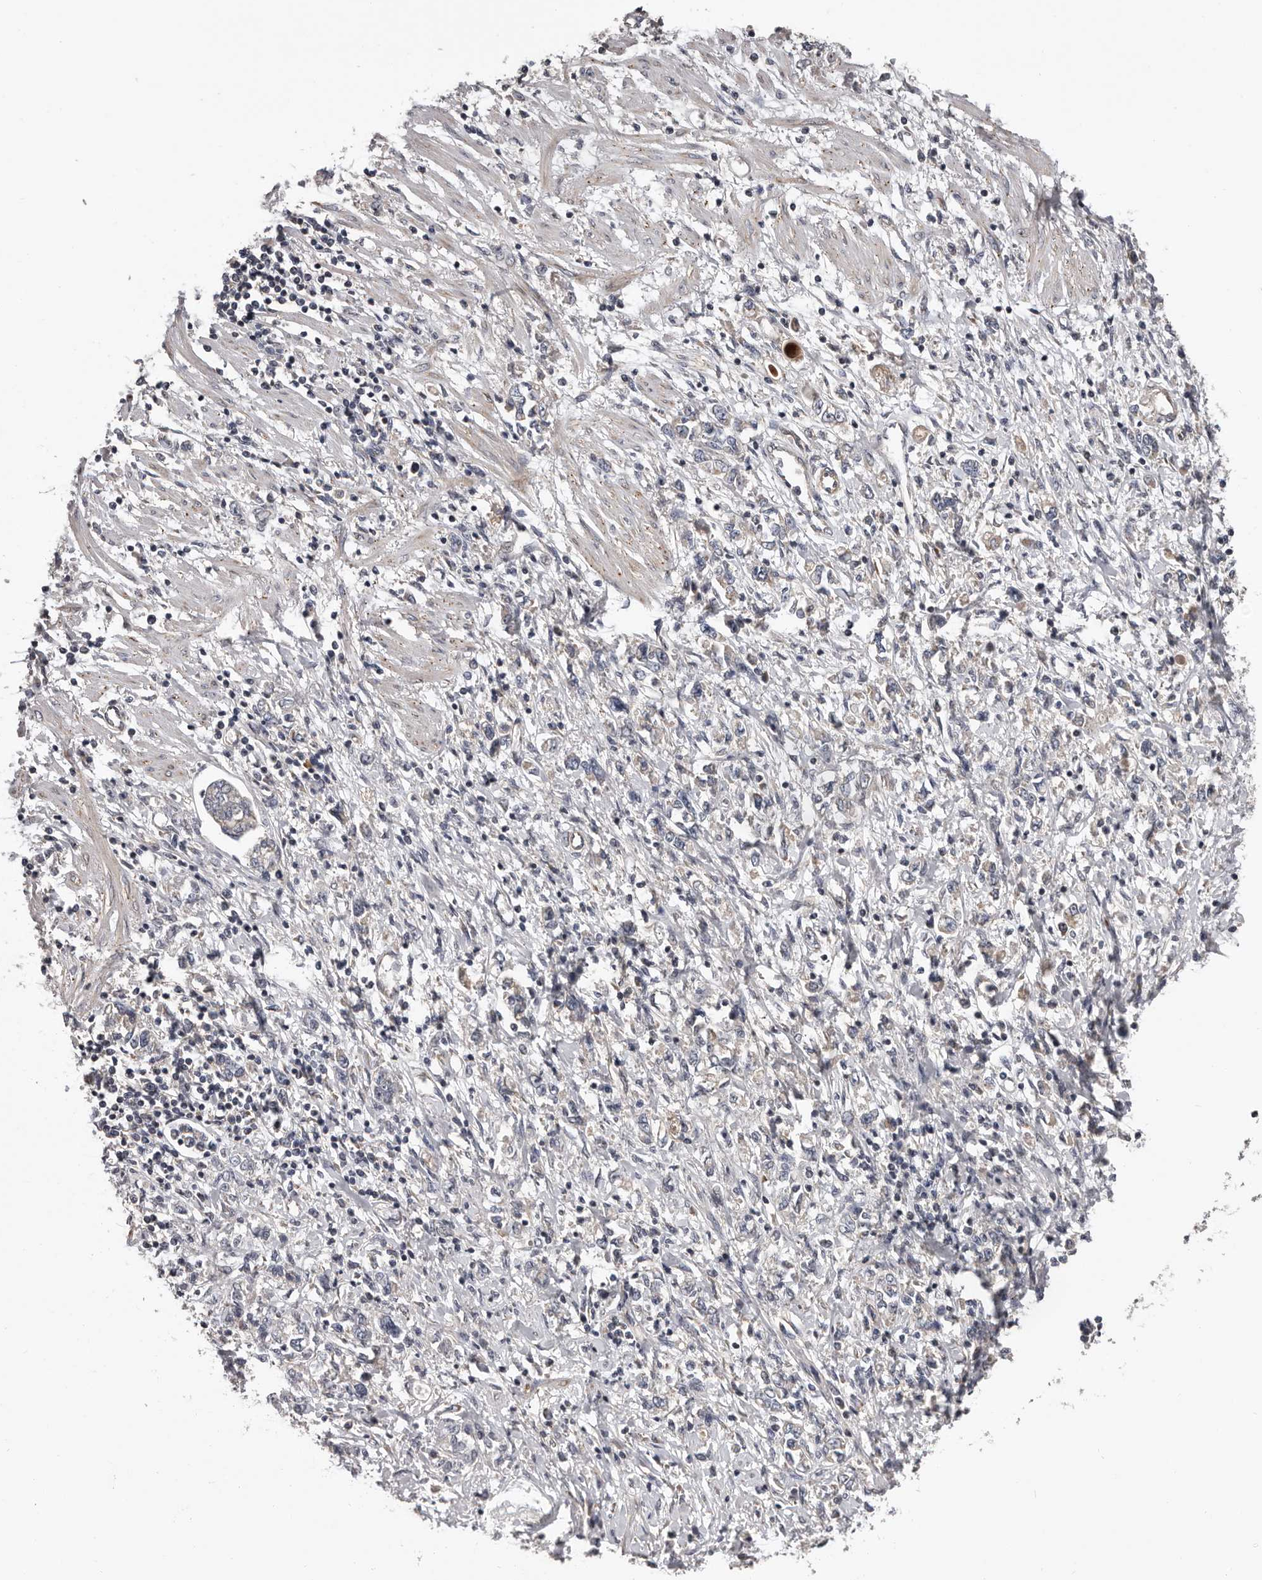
{"staining": {"intensity": "negative", "quantity": "none", "location": "none"}, "tissue": "stomach cancer", "cell_type": "Tumor cells", "image_type": "cancer", "snomed": [{"axis": "morphology", "description": "Adenocarcinoma, NOS"}, {"axis": "topography", "description": "Stomach"}], "caption": "DAB immunohistochemical staining of human stomach cancer (adenocarcinoma) shows no significant expression in tumor cells.", "gene": "VPS37A", "patient": {"sex": "female", "age": 76}}